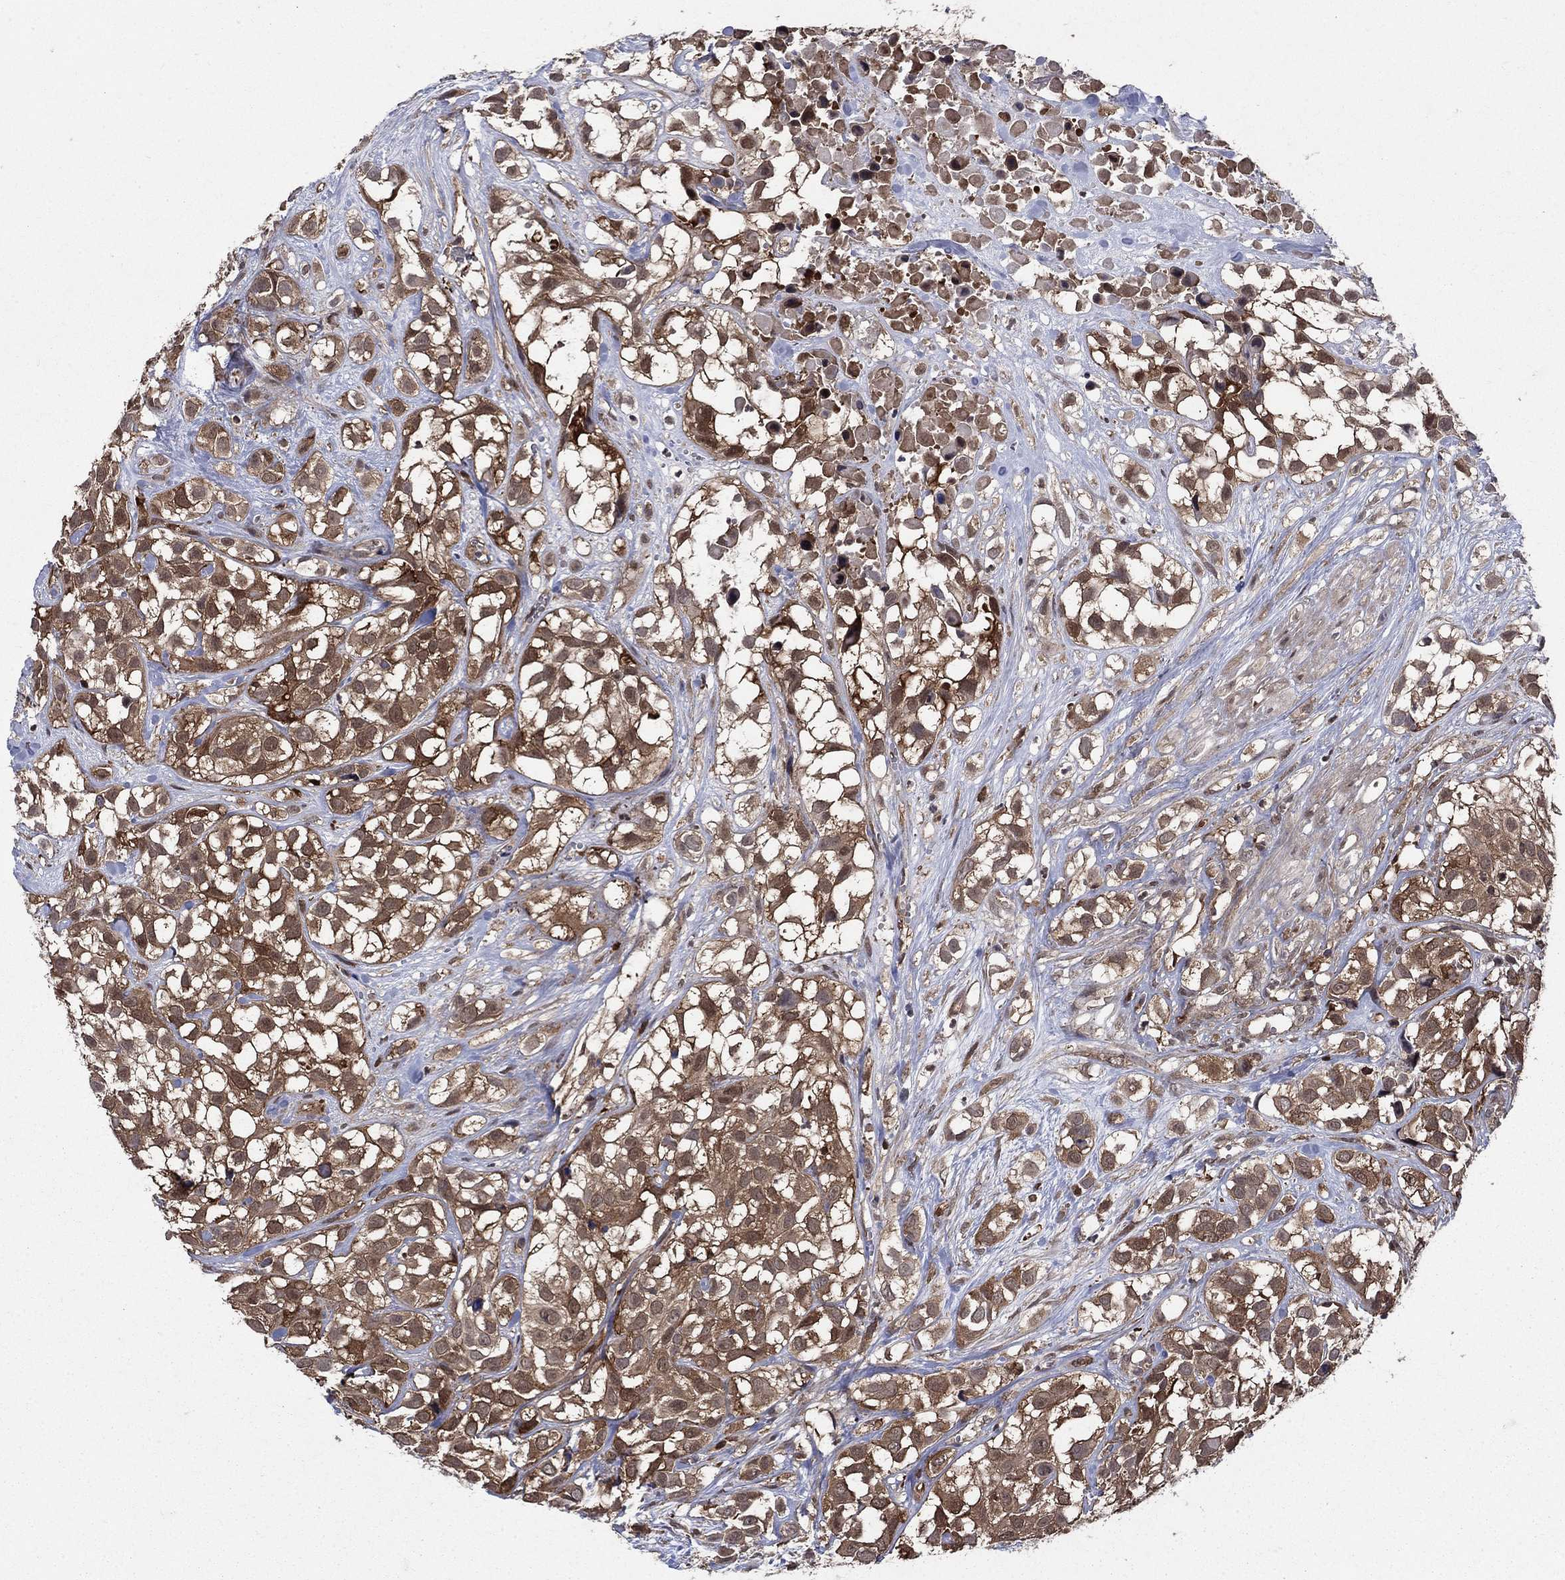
{"staining": {"intensity": "strong", "quantity": ">75%", "location": "cytoplasmic/membranous"}, "tissue": "urothelial cancer", "cell_type": "Tumor cells", "image_type": "cancer", "snomed": [{"axis": "morphology", "description": "Urothelial carcinoma, High grade"}, {"axis": "topography", "description": "Urinary bladder"}], "caption": "Immunohistochemistry micrograph of urothelial cancer stained for a protein (brown), which displays high levels of strong cytoplasmic/membranous staining in approximately >75% of tumor cells.", "gene": "CACYBP", "patient": {"sex": "male", "age": 56}}